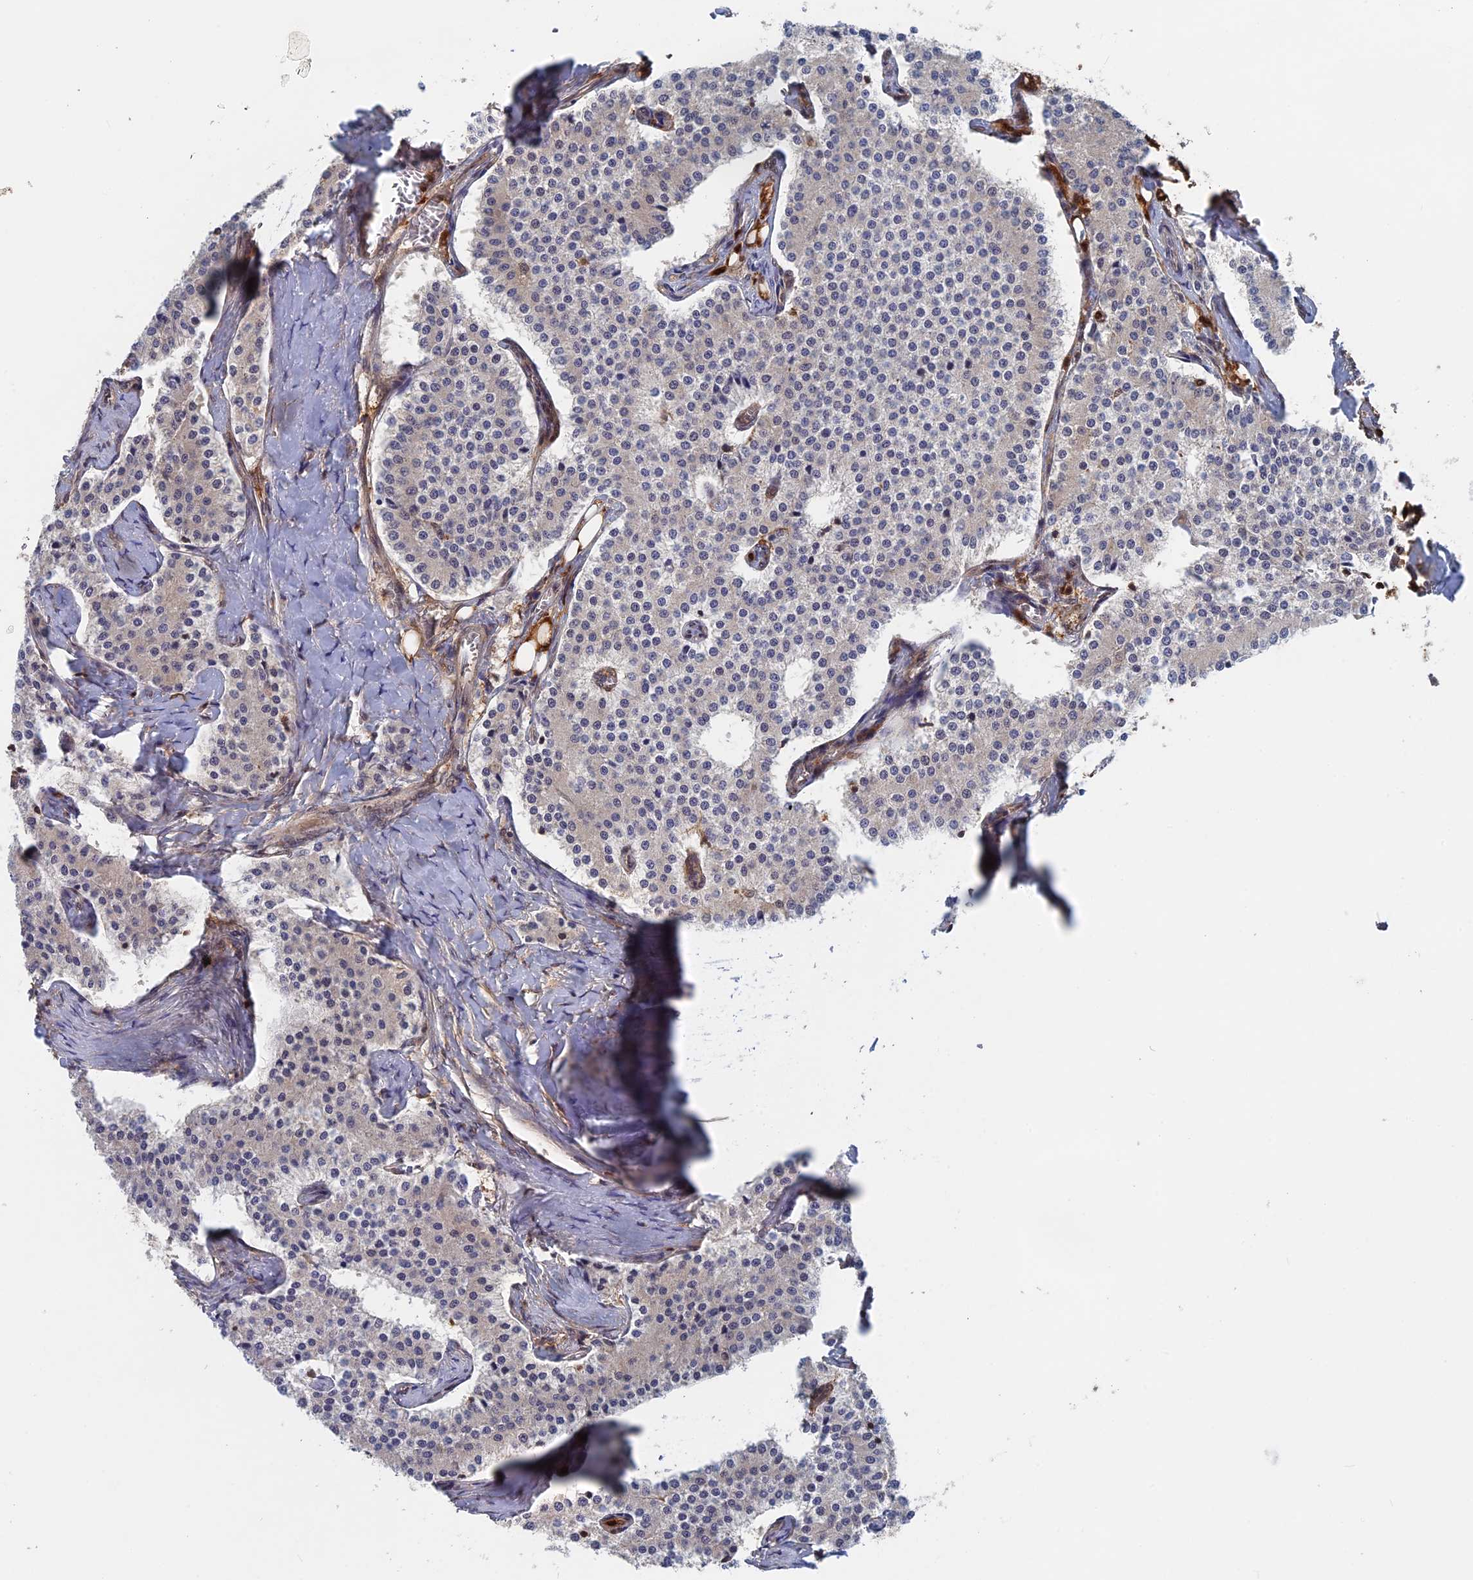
{"staining": {"intensity": "negative", "quantity": "none", "location": "none"}, "tissue": "carcinoid", "cell_type": "Tumor cells", "image_type": "cancer", "snomed": [{"axis": "morphology", "description": "Carcinoid, malignant, NOS"}, {"axis": "topography", "description": "Colon"}], "caption": "Immunohistochemistry micrograph of neoplastic tissue: malignant carcinoid stained with DAB (3,3'-diaminobenzidine) reveals no significant protein expression in tumor cells. The staining was performed using DAB (3,3'-diaminobenzidine) to visualize the protein expression in brown, while the nuclei were stained in blue with hematoxylin (Magnification: 20x).", "gene": "BLVRA", "patient": {"sex": "female", "age": 52}}